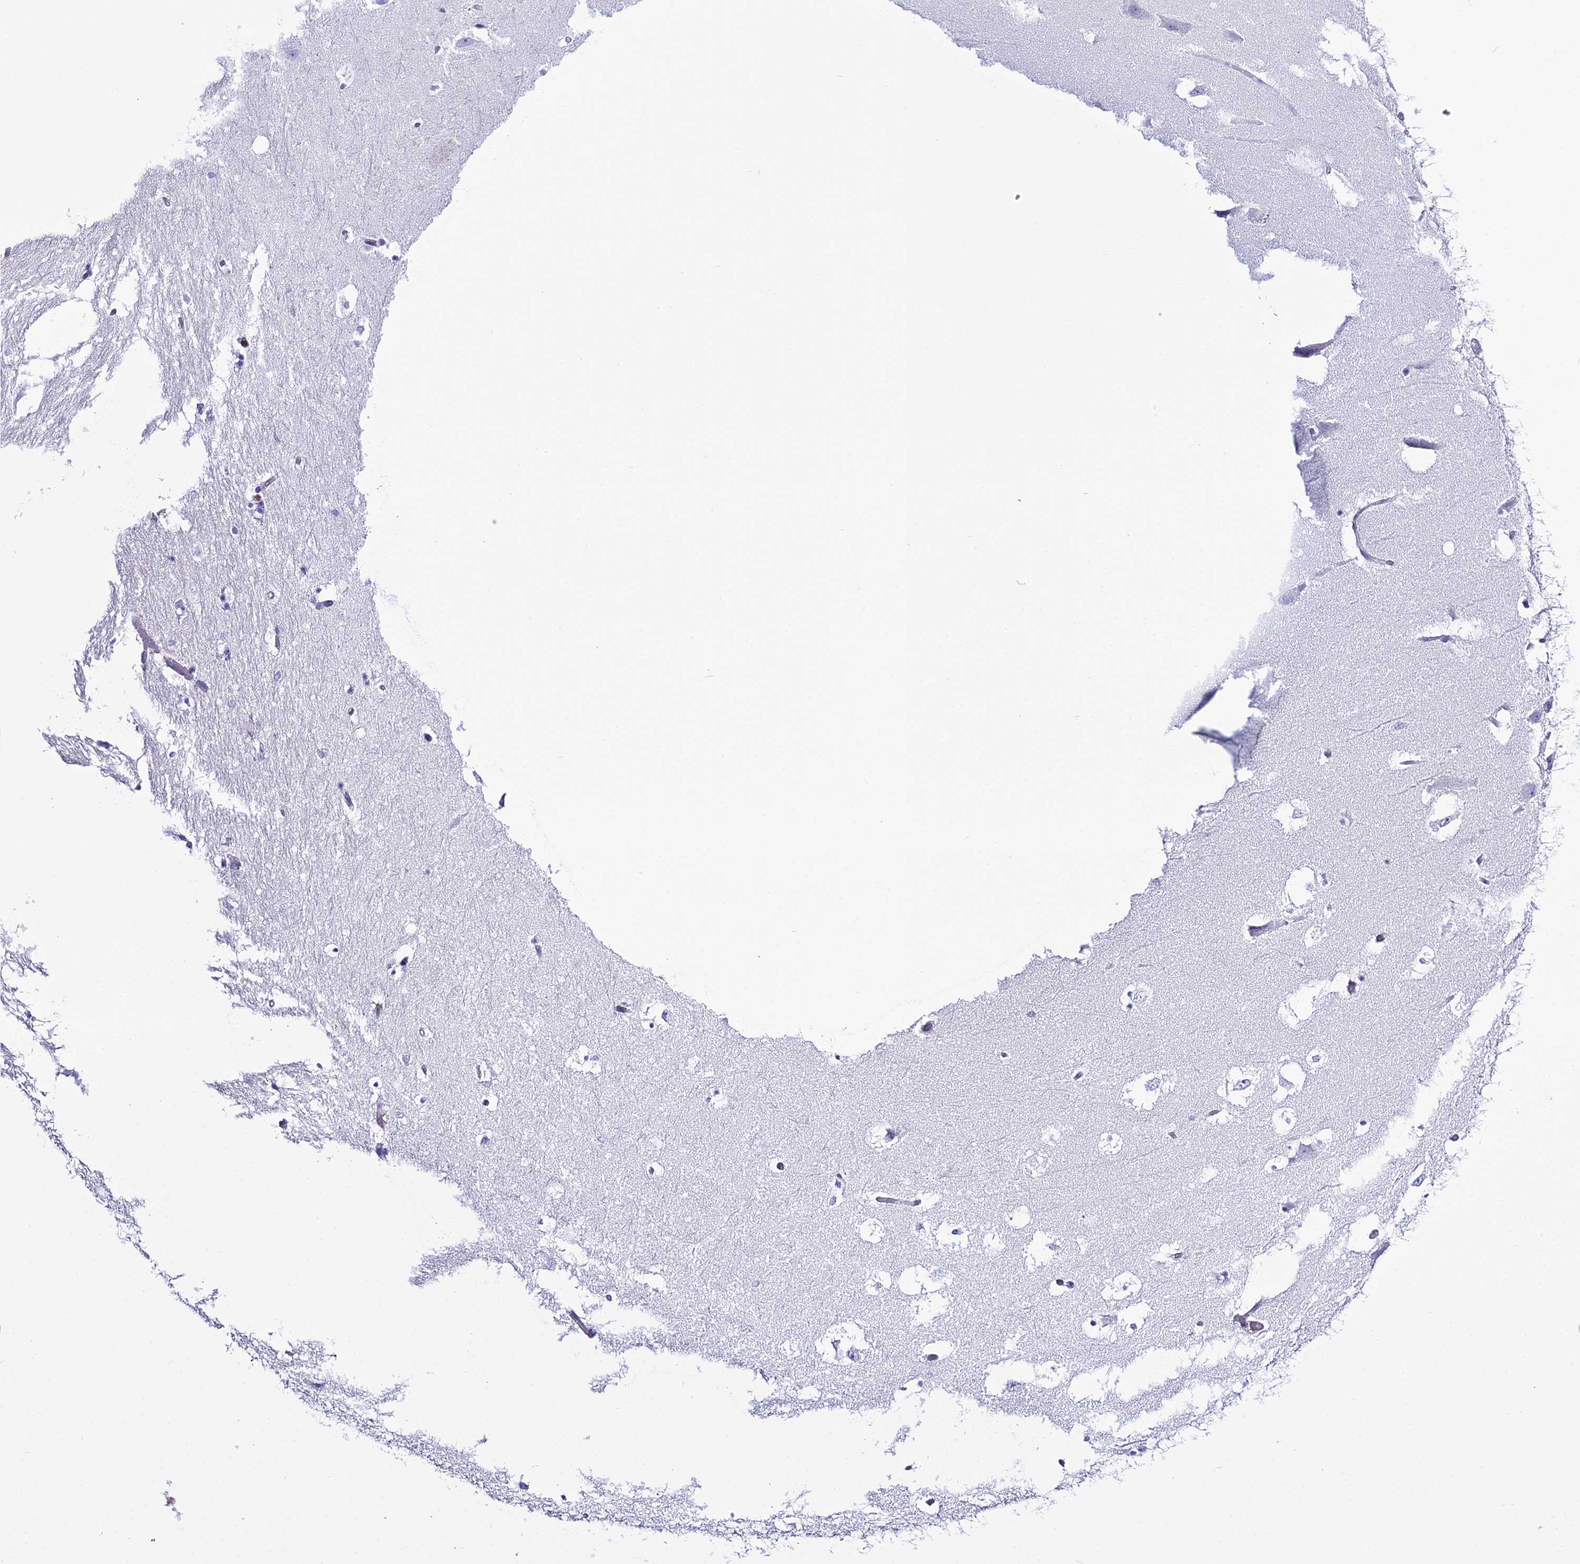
{"staining": {"intensity": "negative", "quantity": "none", "location": "none"}, "tissue": "hippocampus", "cell_type": "Glial cells", "image_type": "normal", "snomed": [{"axis": "morphology", "description": "Normal tissue, NOS"}, {"axis": "topography", "description": "Hippocampus"}], "caption": "Glial cells show no significant expression in benign hippocampus. (Stains: DAB immunohistochemistry (IHC) with hematoxylin counter stain, Microscopy: brightfield microscopy at high magnification).", "gene": "OR1Q1", "patient": {"sex": "female", "age": 52}}